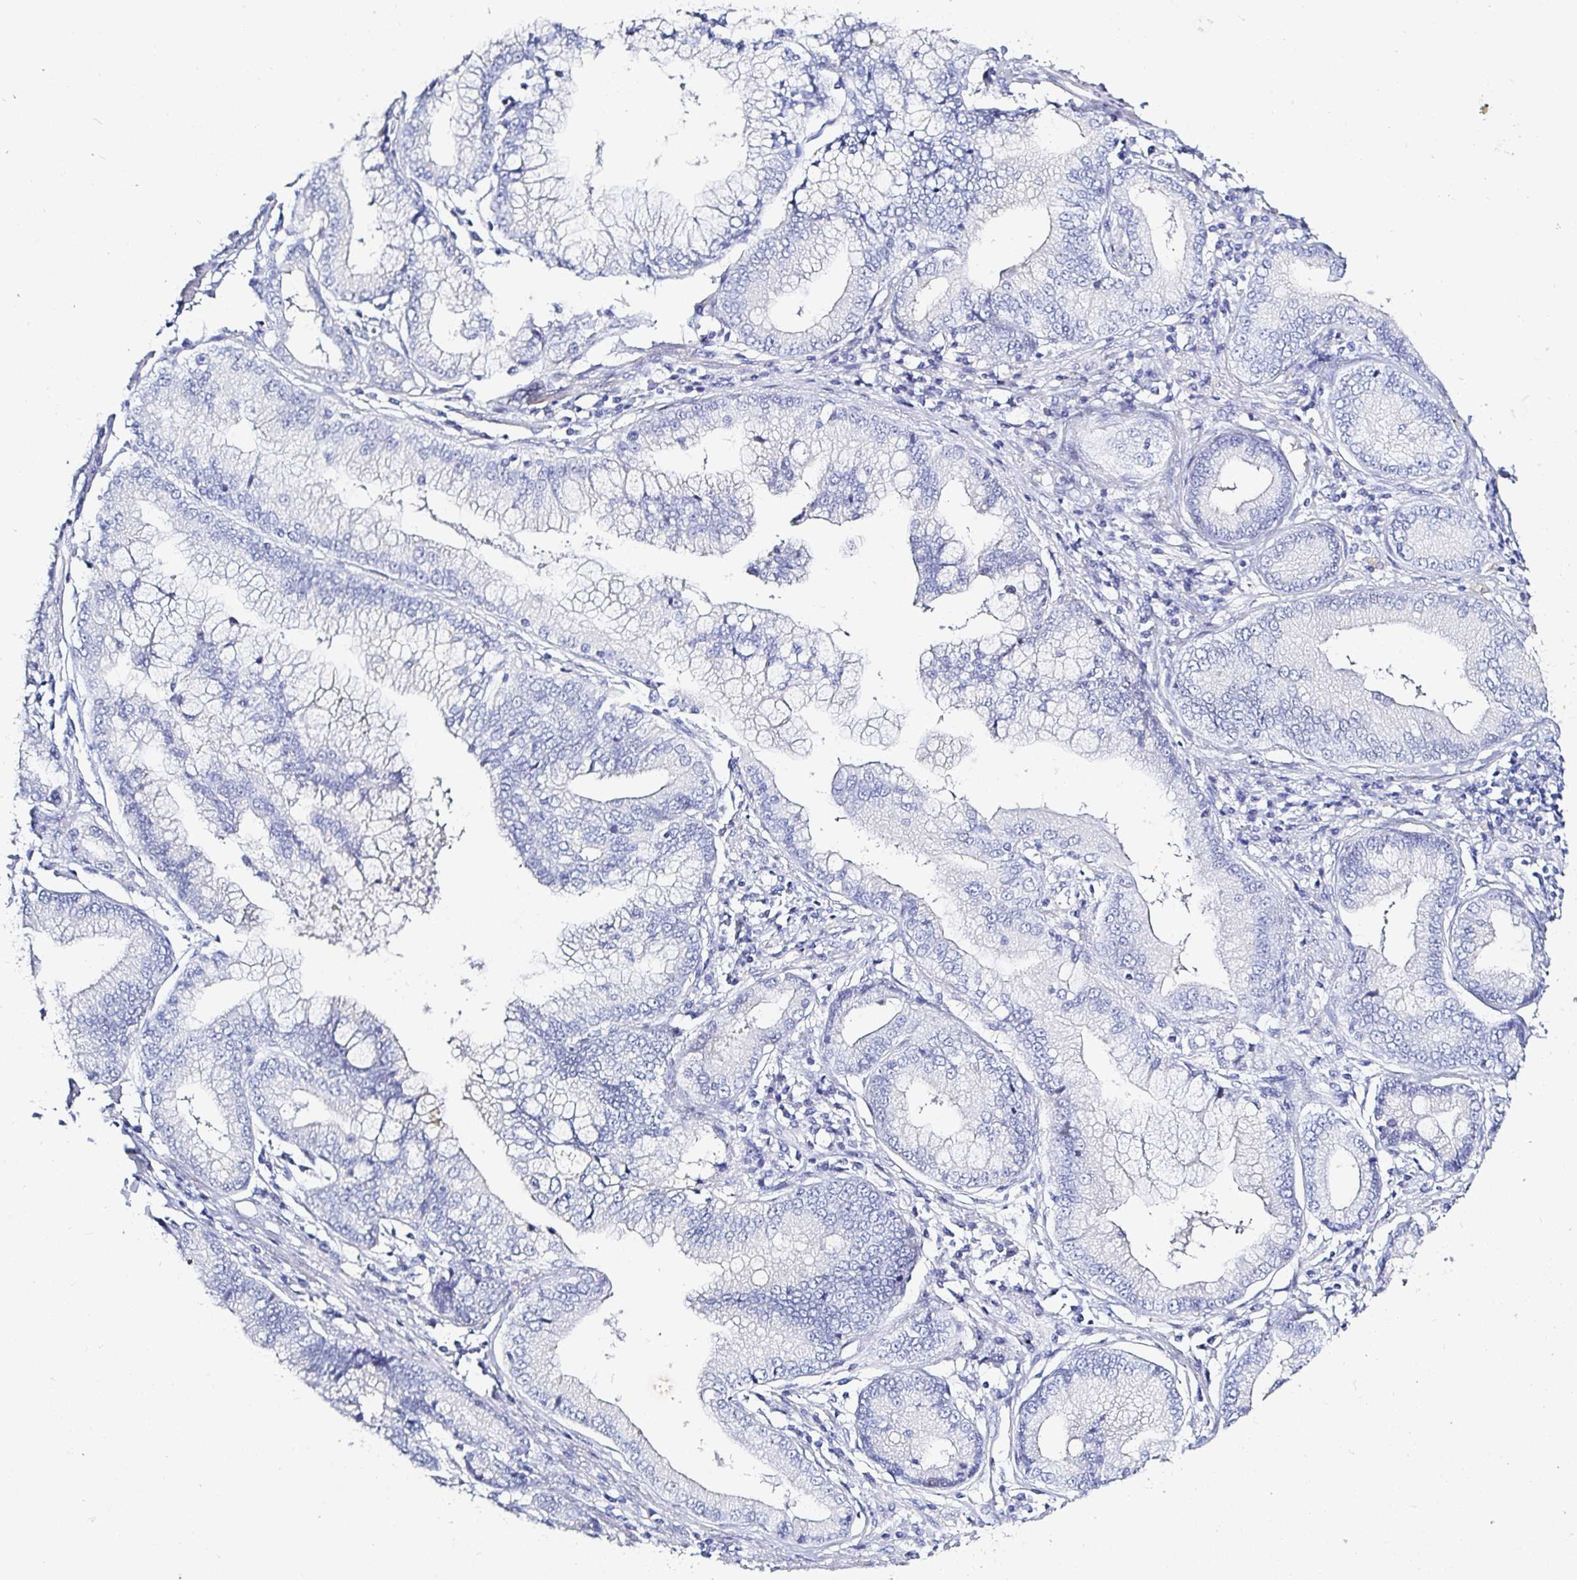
{"staining": {"intensity": "negative", "quantity": "none", "location": "none"}, "tissue": "stomach cancer", "cell_type": "Tumor cells", "image_type": "cancer", "snomed": [{"axis": "morphology", "description": "Adenocarcinoma, NOS"}, {"axis": "topography", "description": "Stomach, upper"}], "caption": "There is no significant expression in tumor cells of stomach cancer.", "gene": "OR10K1", "patient": {"sex": "female", "age": 74}}